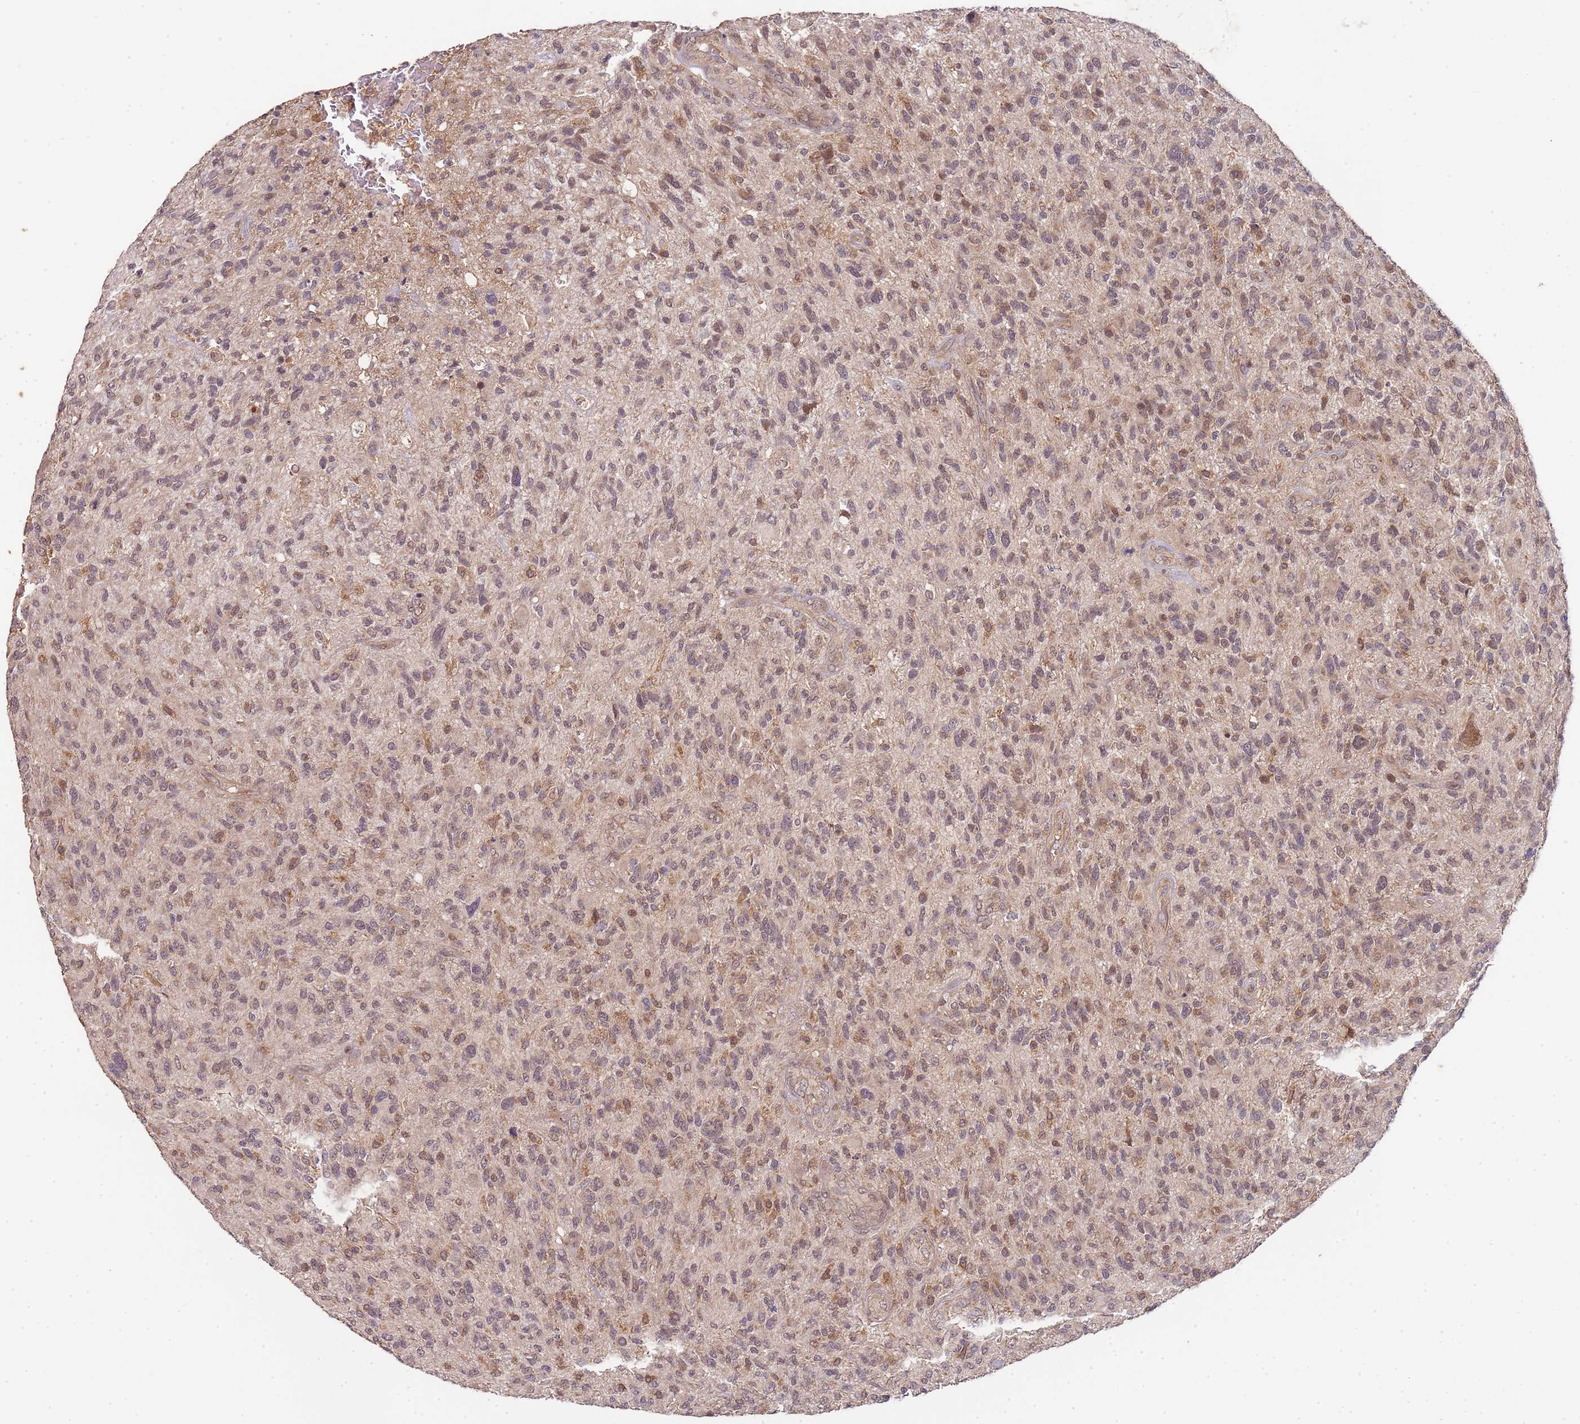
{"staining": {"intensity": "moderate", "quantity": "25%-75%", "location": "cytoplasmic/membranous,nuclear"}, "tissue": "glioma", "cell_type": "Tumor cells", "image_type": "cancer", "snomed": [{"axis": "morphology", "description": "Glioma, malignant, High grade"}, {"axis": "topography", "description": "Brain"}], "caption": "Immunohistochemistry (IHC) image of neoplastic tissue: human high-grade glioma (malignant) stained using immunohistochemistry reveals medium levels of moderate protein expression localized specifically in the cytoplasmic/membranous and nuclear of tumor cells, appearing as a cytoplasmic/membranous and nuclear brown color.", "gene": "LIN37", "patient": {"sex": "male", "age": 47}}